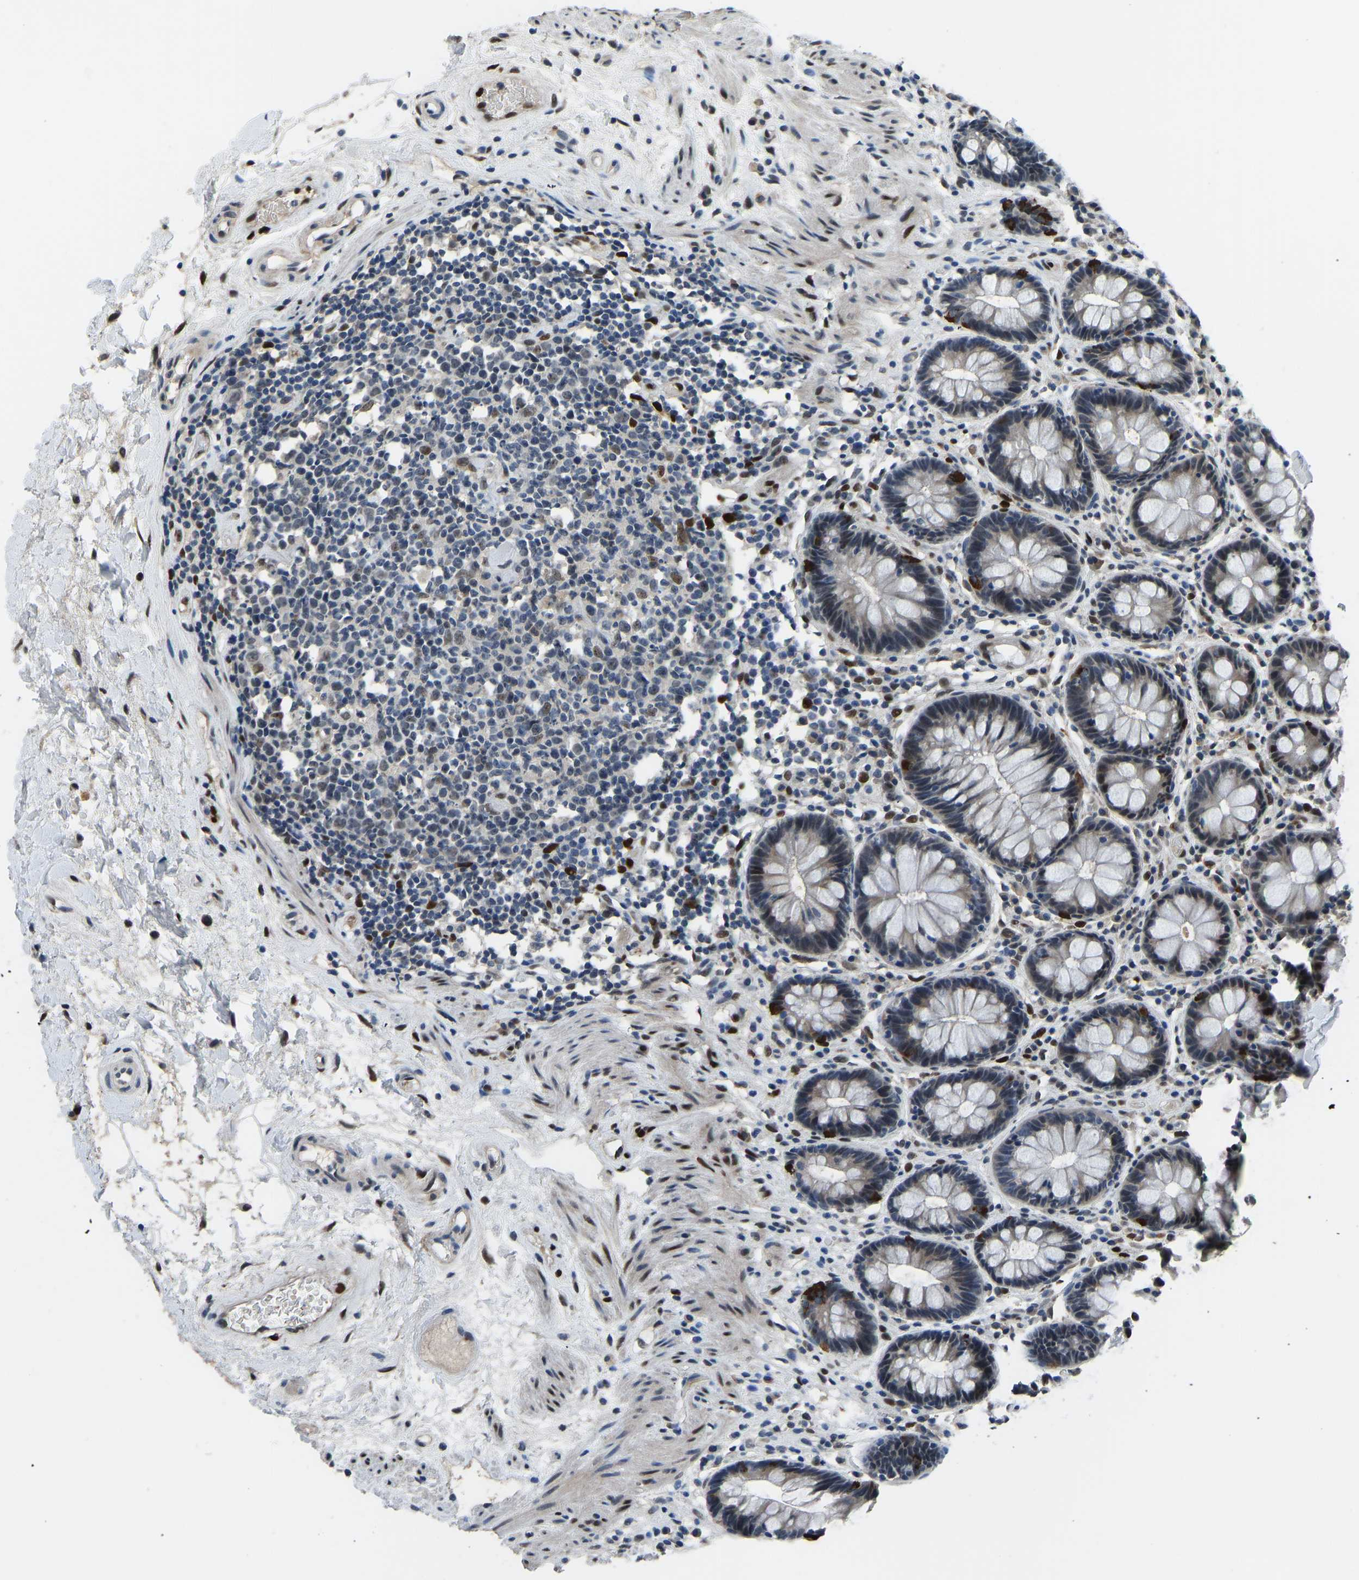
{"staining": {"intensity": "strong", "quantity": "<25%", "location": "nuclear"}, "tissue": "rectum", "cell_type": "Glandular cells", "image_type": "normal", "snomed": [{"axis": "morphology", "description": "Normal tissue, NOS"}, {"axis": "topography", "description": "Rectum"}], "caption": "This image exhibits IHC staining of normal rectum, with medium strong nuclear staining in approximately <25% of glandular cells.", "gene": "FOS", "patient": {"sex": "male", "age": 64}}